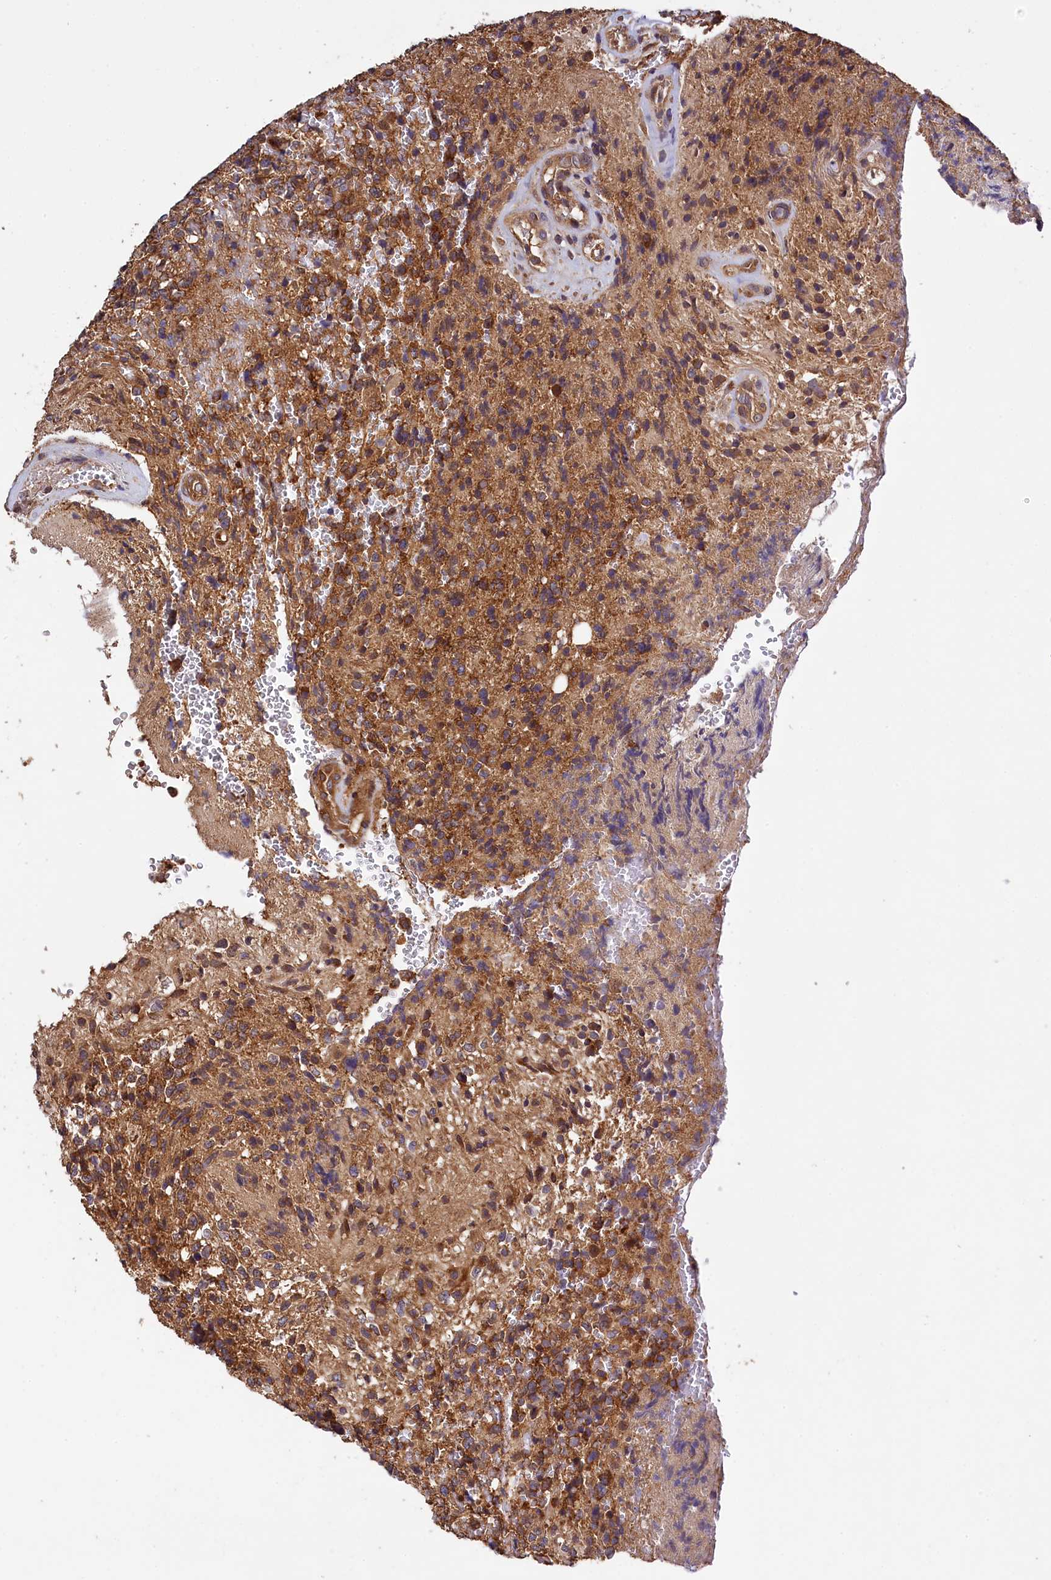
{"staining": {"intensity": "moderate", "quantity": ">75%", "location": "cytoplasmic/membranous"}, "tissue": "glioma", "cell_type": "Tumor cells", "image_type": "cancer", "snomed": [{"axis": "morphology", "description": "Glioma, malignant, High grade"}, {"axis": "topography", "description": "Brain"}], "caption": "A histopathology image of human glioma stained for a protein reveals moderate cytoplasmic/membranous brown staining in tumor cells. (Stains: DAB in brown, nuclei in blue, Microscopy: brightfield microscopy at high magnification).", "gene": "KLC2", "patient": {"sex": "male", "age": 56}}